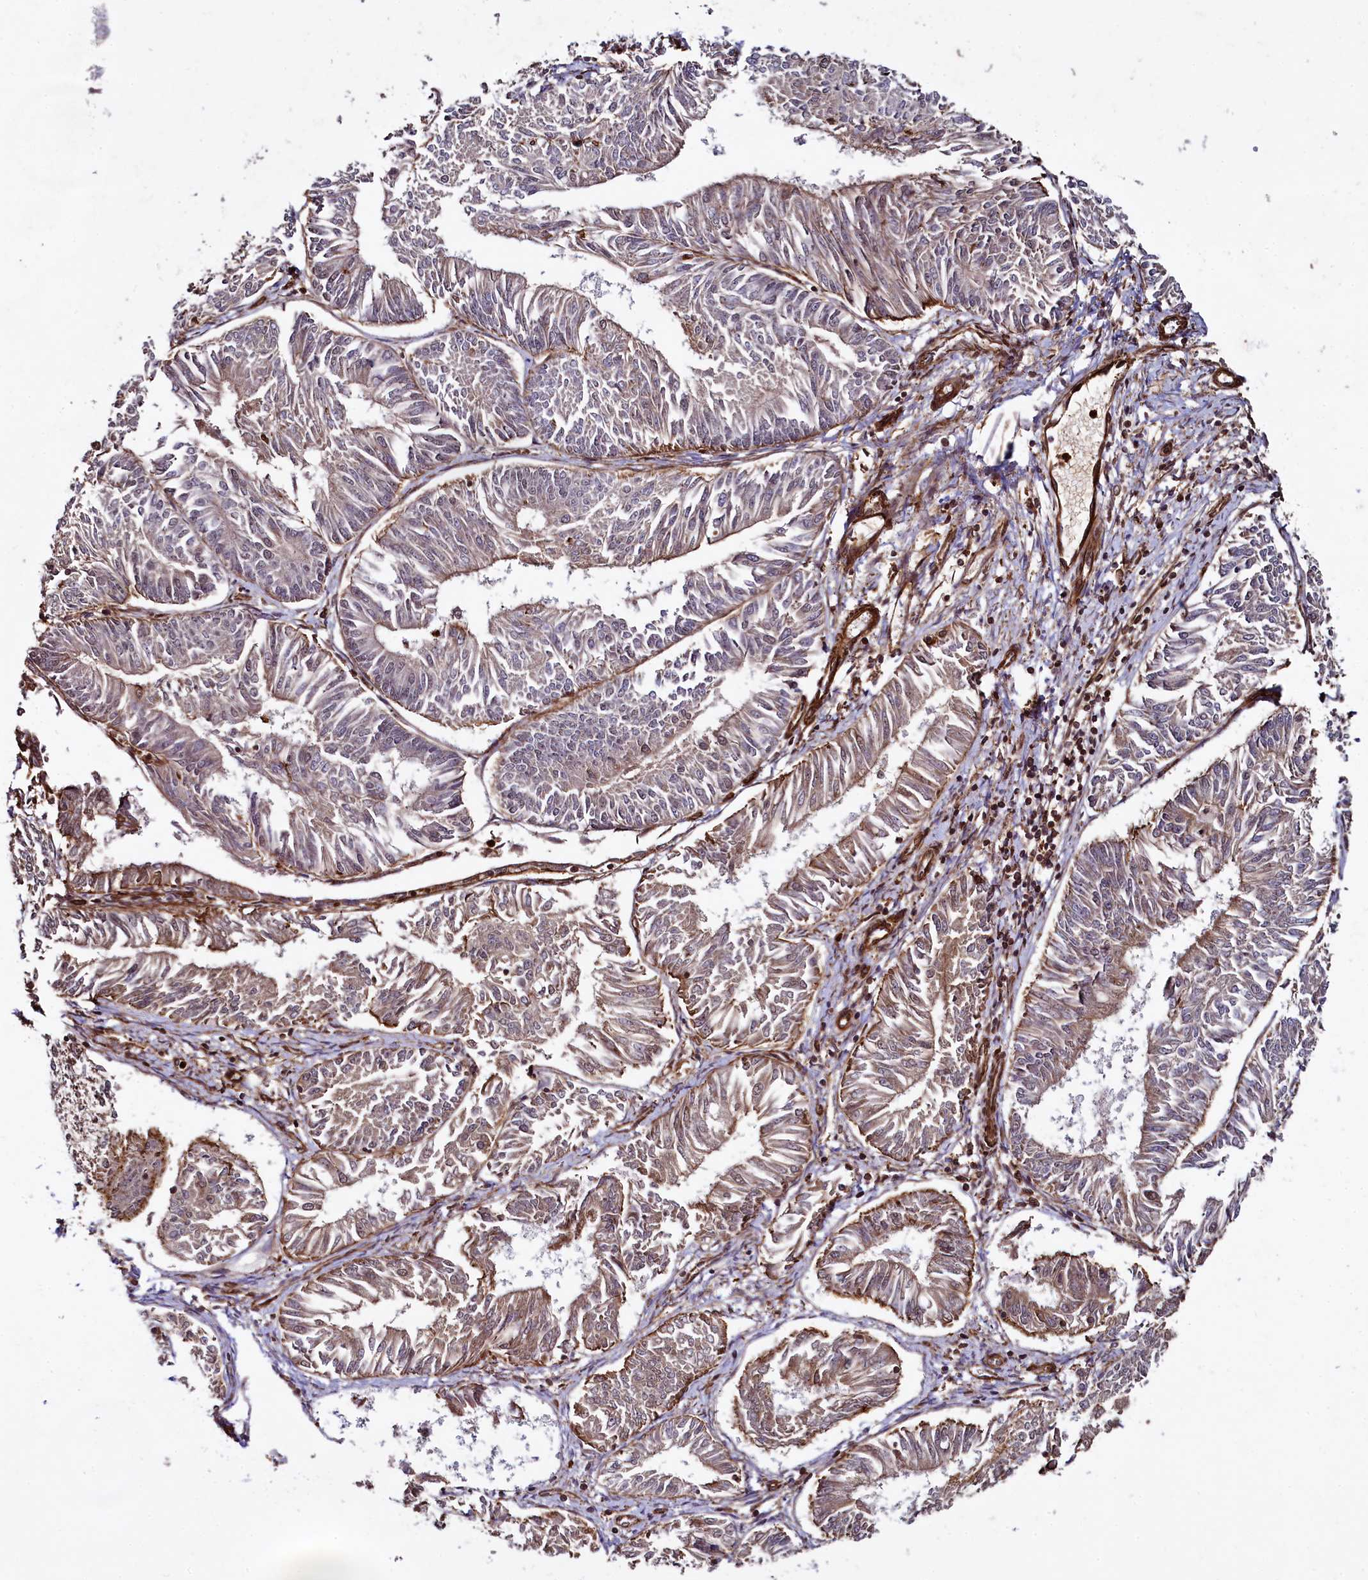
{"staining": {"intensity": "weak", "quantity": "25%-75%", "location": "cytoplasmic/membranous"}, "tissue": "endometrial cancer", "cell_type": "Tumor cells", "image_type": "cancer", "snomed": [{"axis": "morphology", "description": "Adenocarcinoma, NOS"}, {"axis": "topography", "description": "Endometrium"}], "caption": "Adenocarcinoma (endometrial) stained with a protein marker reveals weak staining in tumor cells.", "gene": "SVIP", "patient": {"sex": "female", "age": 58}}